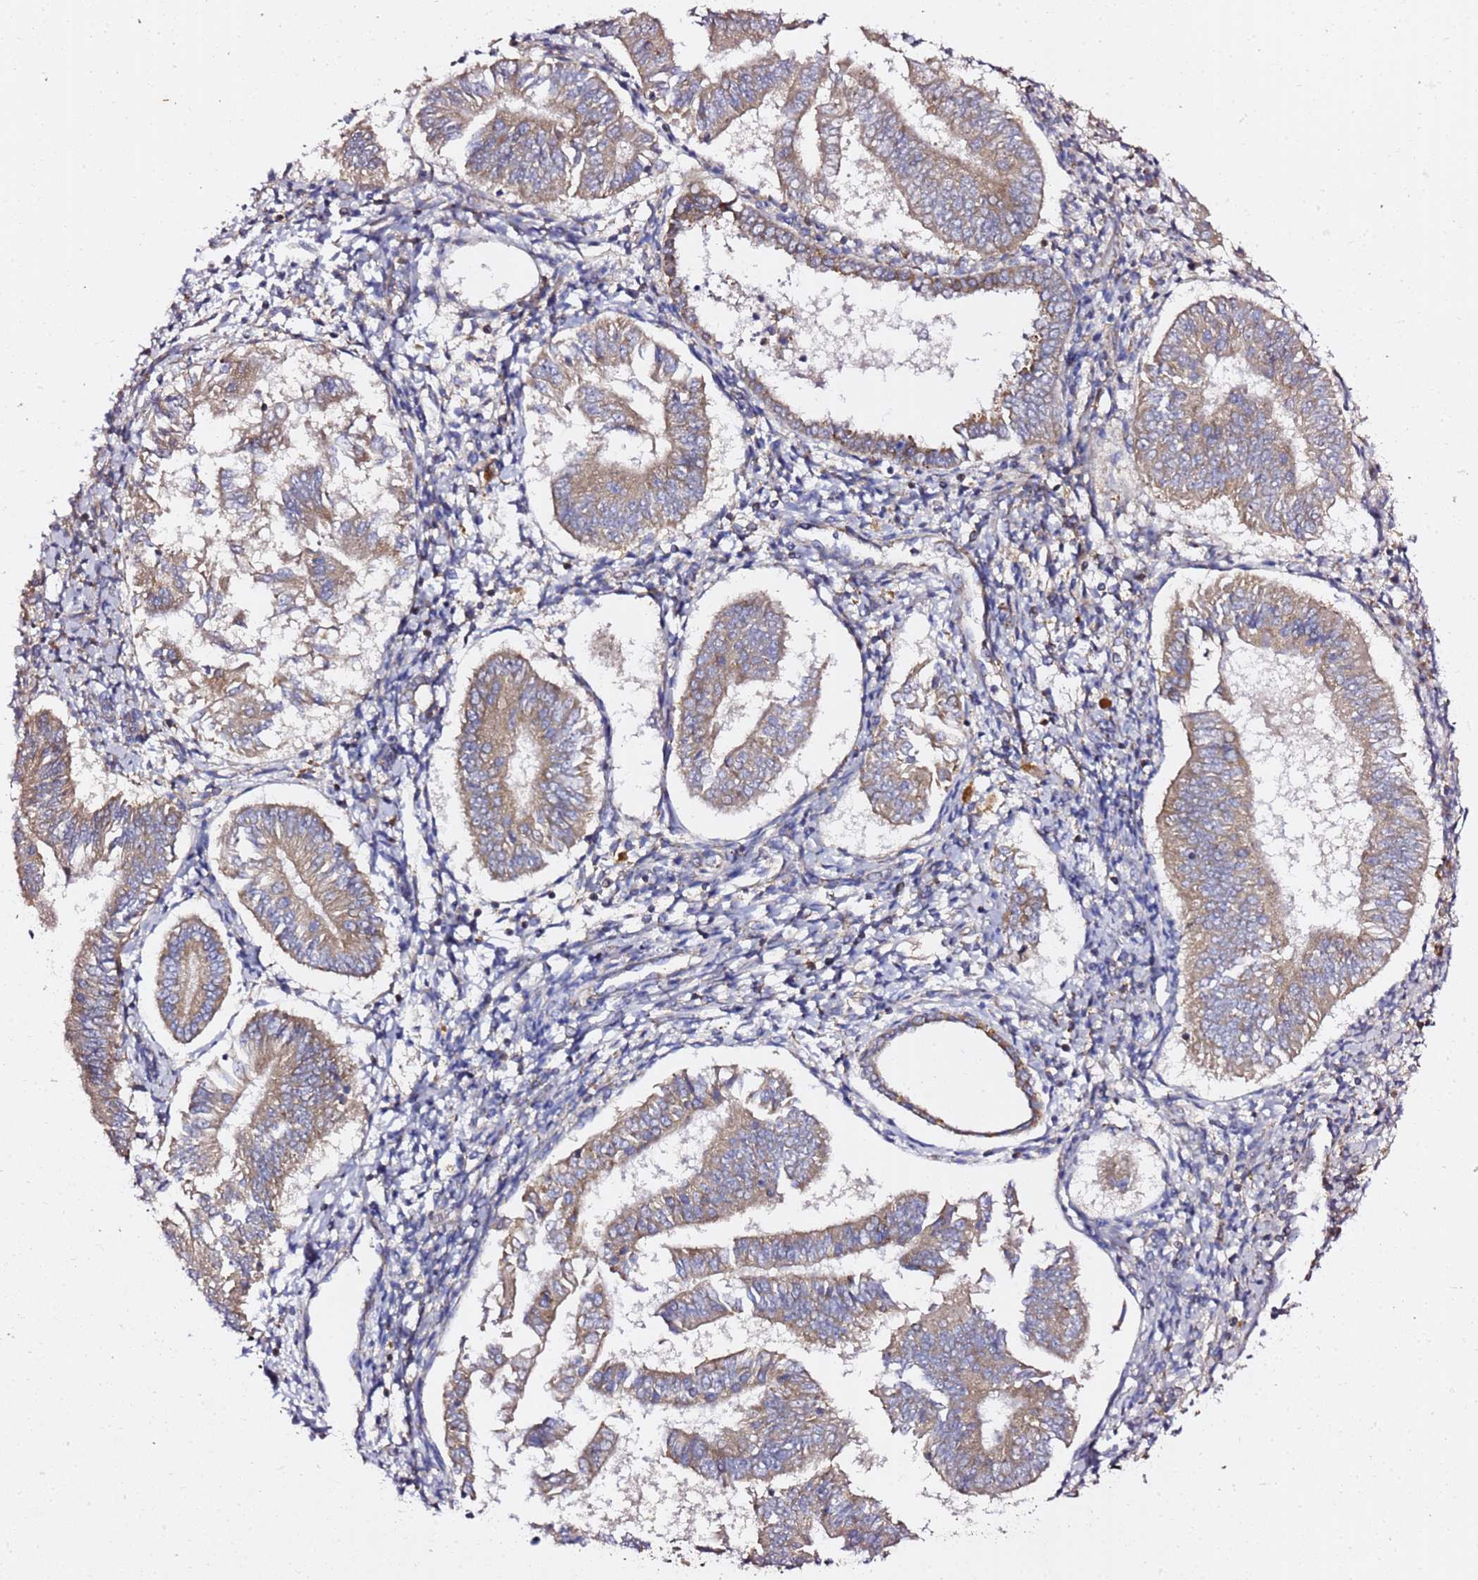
{"staining": {"intensity": "moderate", "quantity": ">75%", "location": "cytoplasmic/membranous"}, "tissue": "endometrial cancer", "cell_type": "Tumor cells", "image_type": "cancer", "snomed": [{"axis": "morphology", "description": "Adenocarcinoma, NOS"}, {"axis": "topography", "description": "Endometrium"}], "caption": "Immunohistochemical staining of human endometrial cancer demonstrates medium levels of moderate cytoplasmic/membranous positivity in about >75% of tumor cells.", "gene": "C19orf12", "patient": {"sex": "female", "age": 58}}